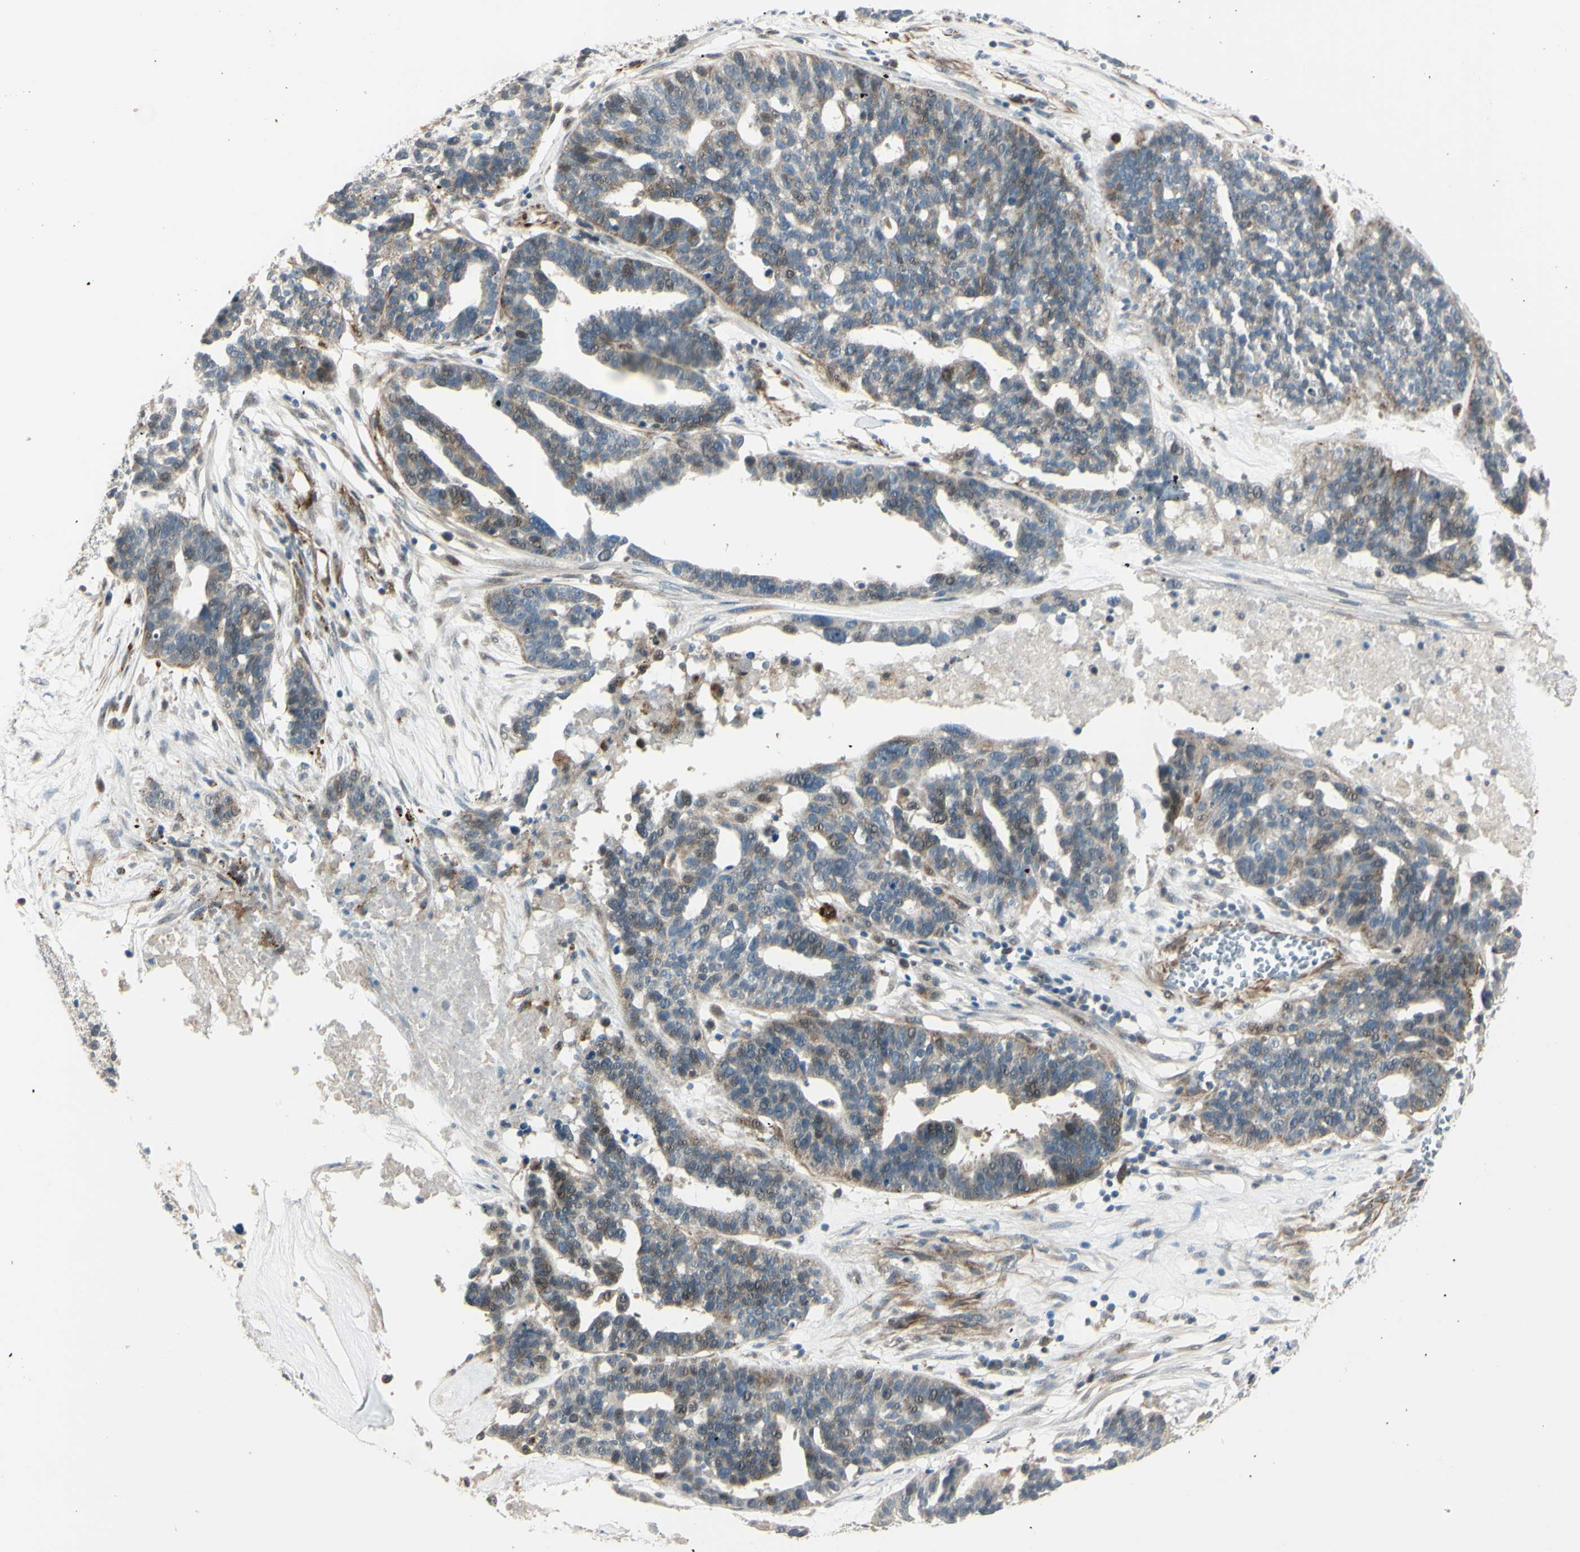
{"staining": {"intensity": "moderate", "quantity": "<25%", "location": "cytoplasmic/membranous"}, "tissue": "ovarian cancer", "cell_type": "Tumor cells", "image_type": "cancer", "snomed": [{"axis": "morphology", "description": "Cystadenocarcinoma, serous, NOS"}, {"axis": "topography", "description": "Ovary"}], "caption": "An IHC image of tumor tissue is shown. Protein staining in brown highlights moderate cytoplasmic/membranous positivity in serous cystadenocarcinoma (ovarian) within tumor cells.", "gene": "NDFIP1", "patient": {"sex": "female", "age": 59}}